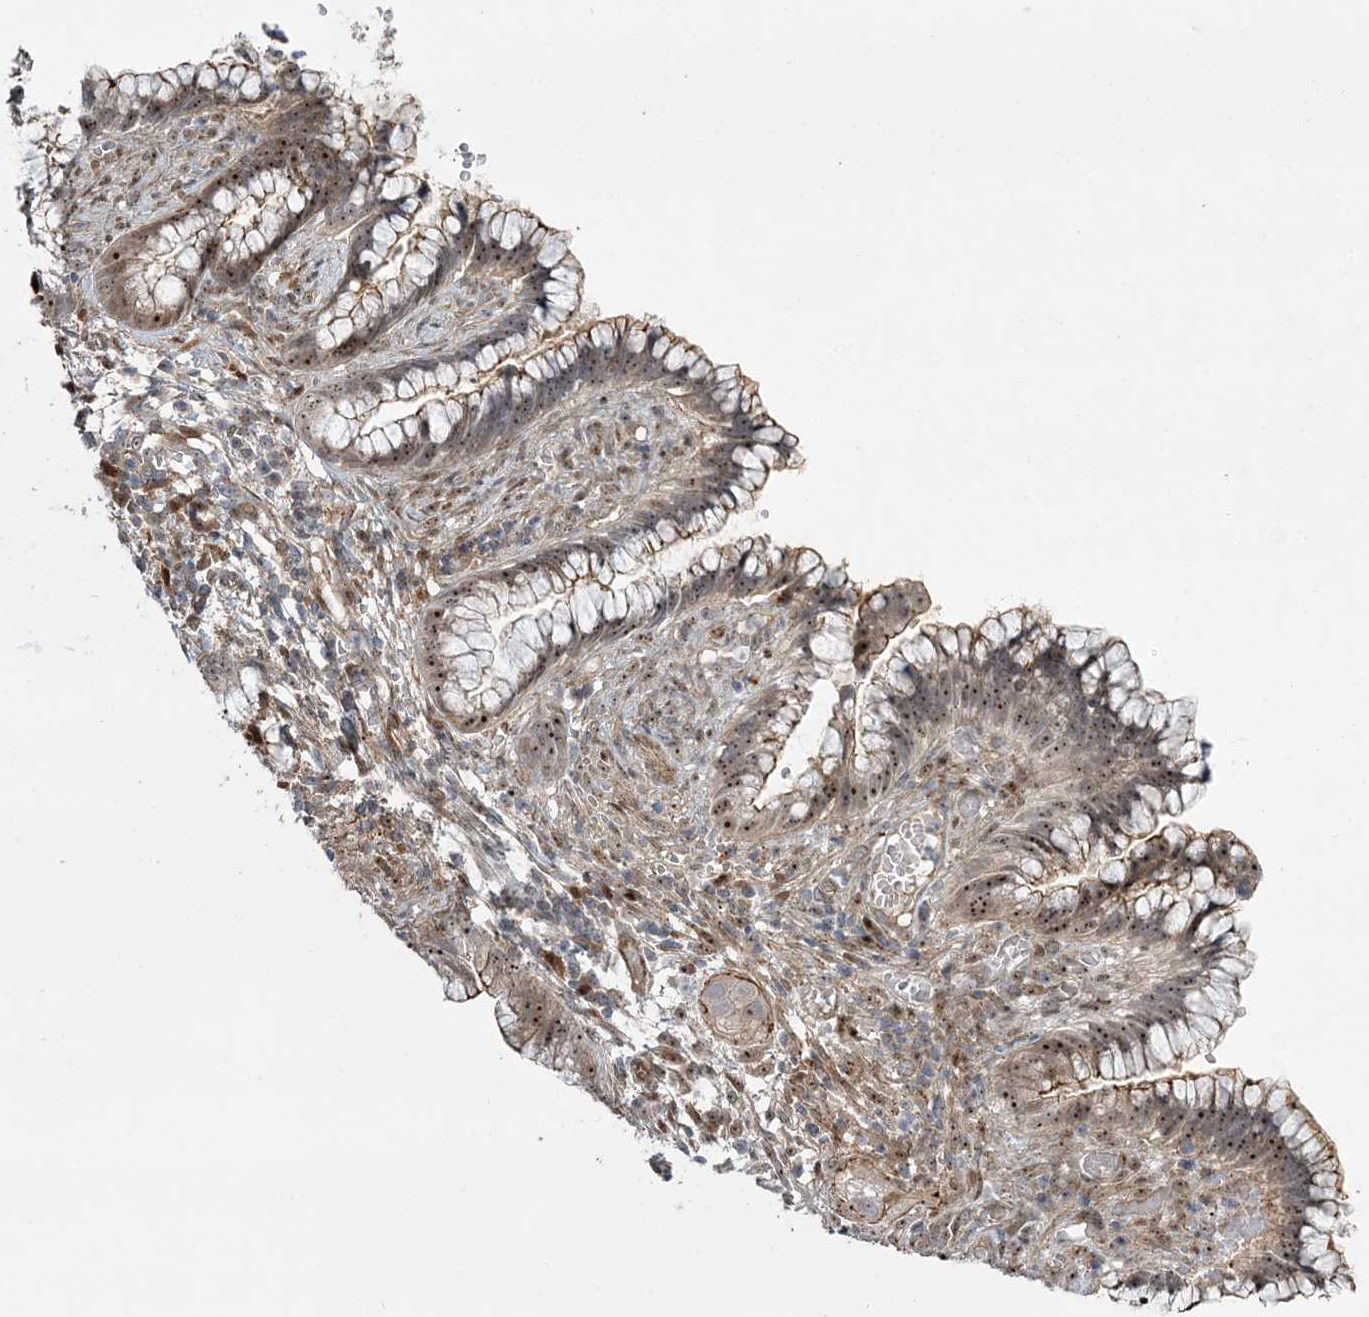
{"staining": {"intensity": "moderate", "quantity": ">75%", "location": "cytoplasmic/membranous,nuclear"}, "tissue": "cervical cancer", "cell_type": "Tumor cells", "image_type": "cancer", "snomed": [{"axis": "morphology", "description": "Adenocarcinoma, NOS"}, {"axis": "topography", "description": "Cervix"}], "caption": "Immunohistochemical staining of human adenocarcinoma (cervical) displays medium levels of moderate cytoplasmic/membranous and nuclear expression in approximately >75% of tumor cells.", "gene": "NPM3", "patient": {"sex": "female", "age": 44}}